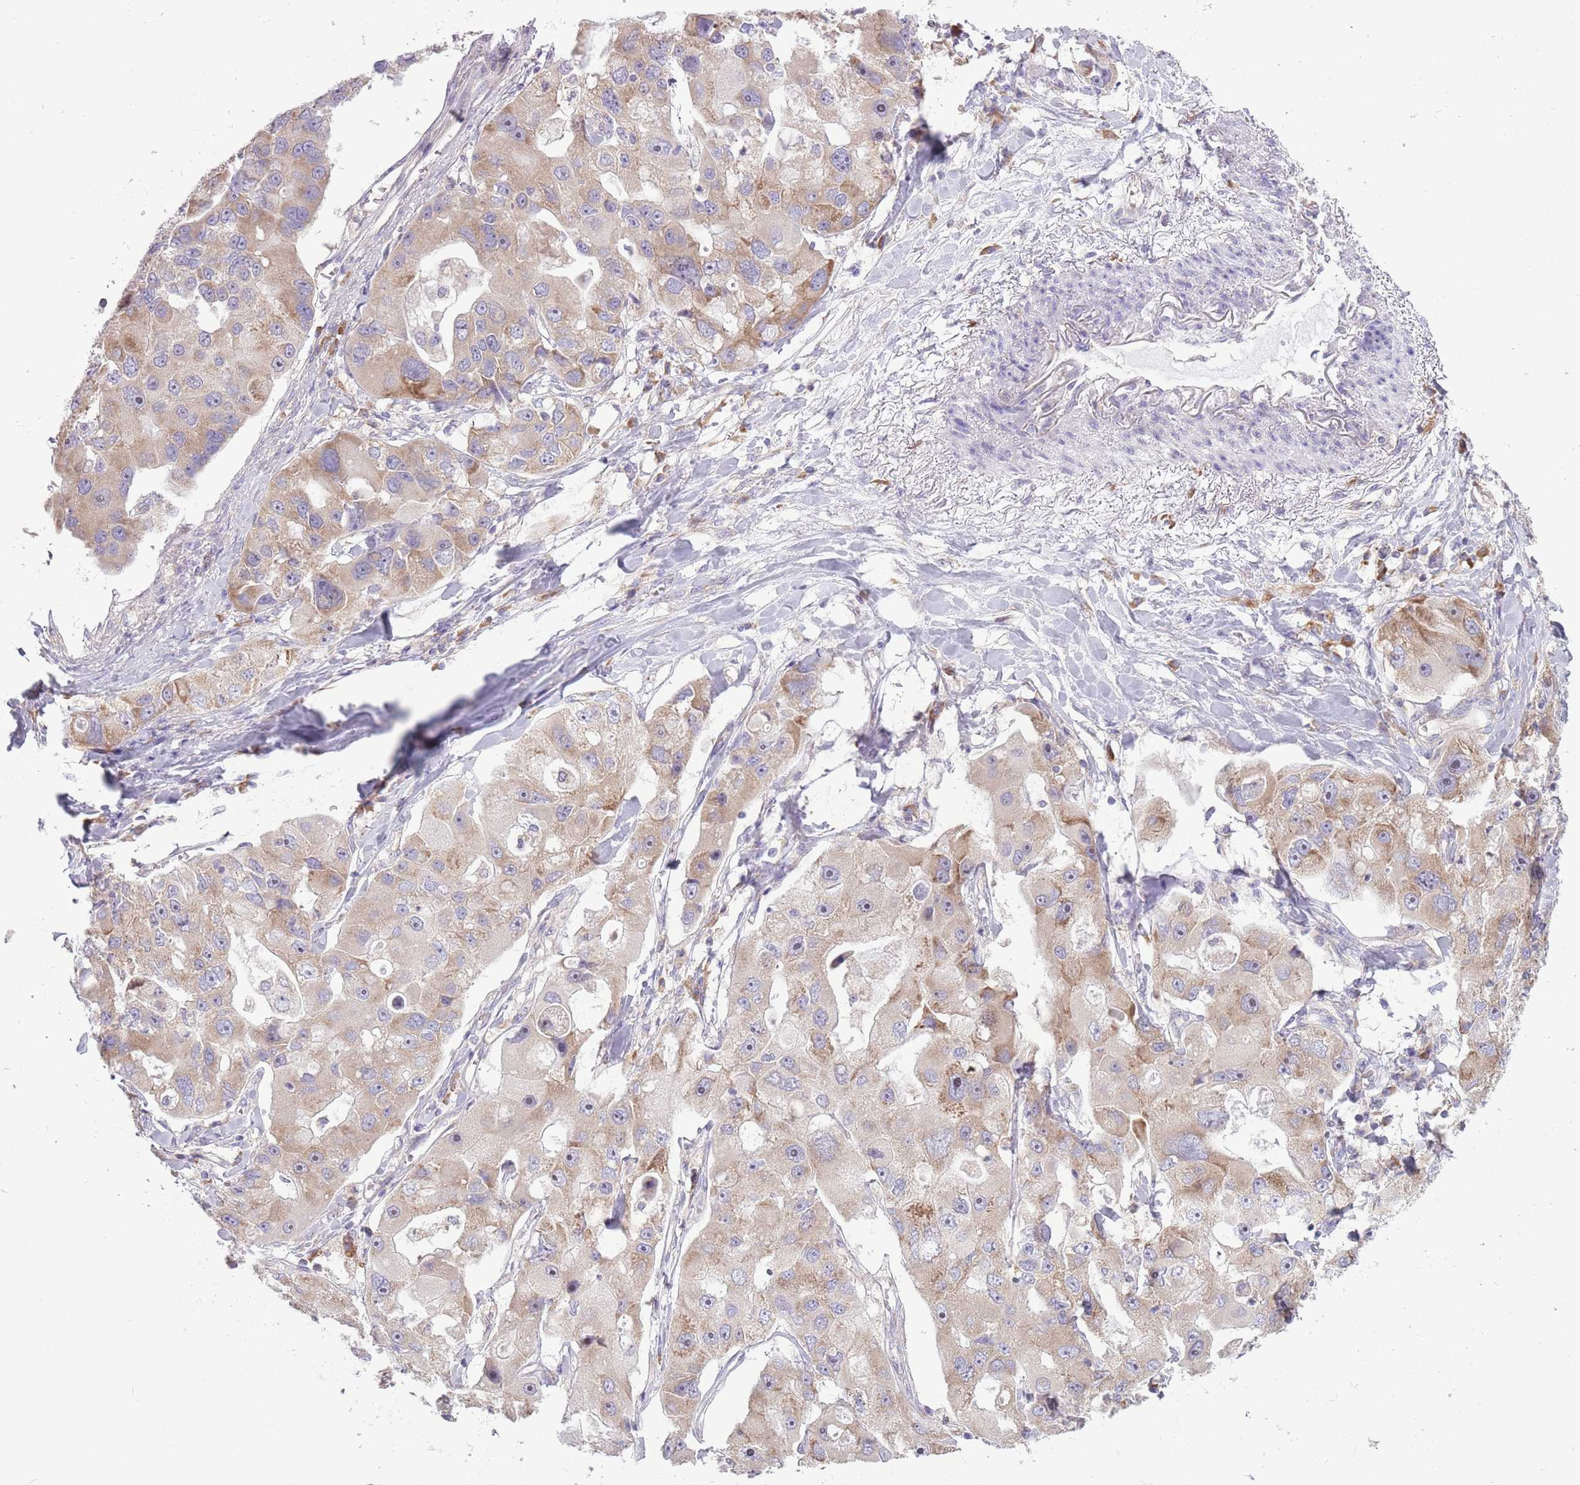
{"staining": {"intensity": "weak", "quantity": "25%-75%", "location": "cytoplasmic/membranous"}, "tissue": "lung cancer", "cell_type": "Tumor cells", "image_type": "cancer", "snomed": [{"axis": "morphology", "description": "Adenocarcinoma, NOS"}, {"axis": "topography", "description": "Lung"}], "caption": "Protein expression analysis of human adenocarcinoma (lung) reveals weak cytoplasmic/membranous expression in about 25%-75% of tumor cells.", "gene": "RPL17-C18orf32", "patient": {"sex": "female", "age": 54}}